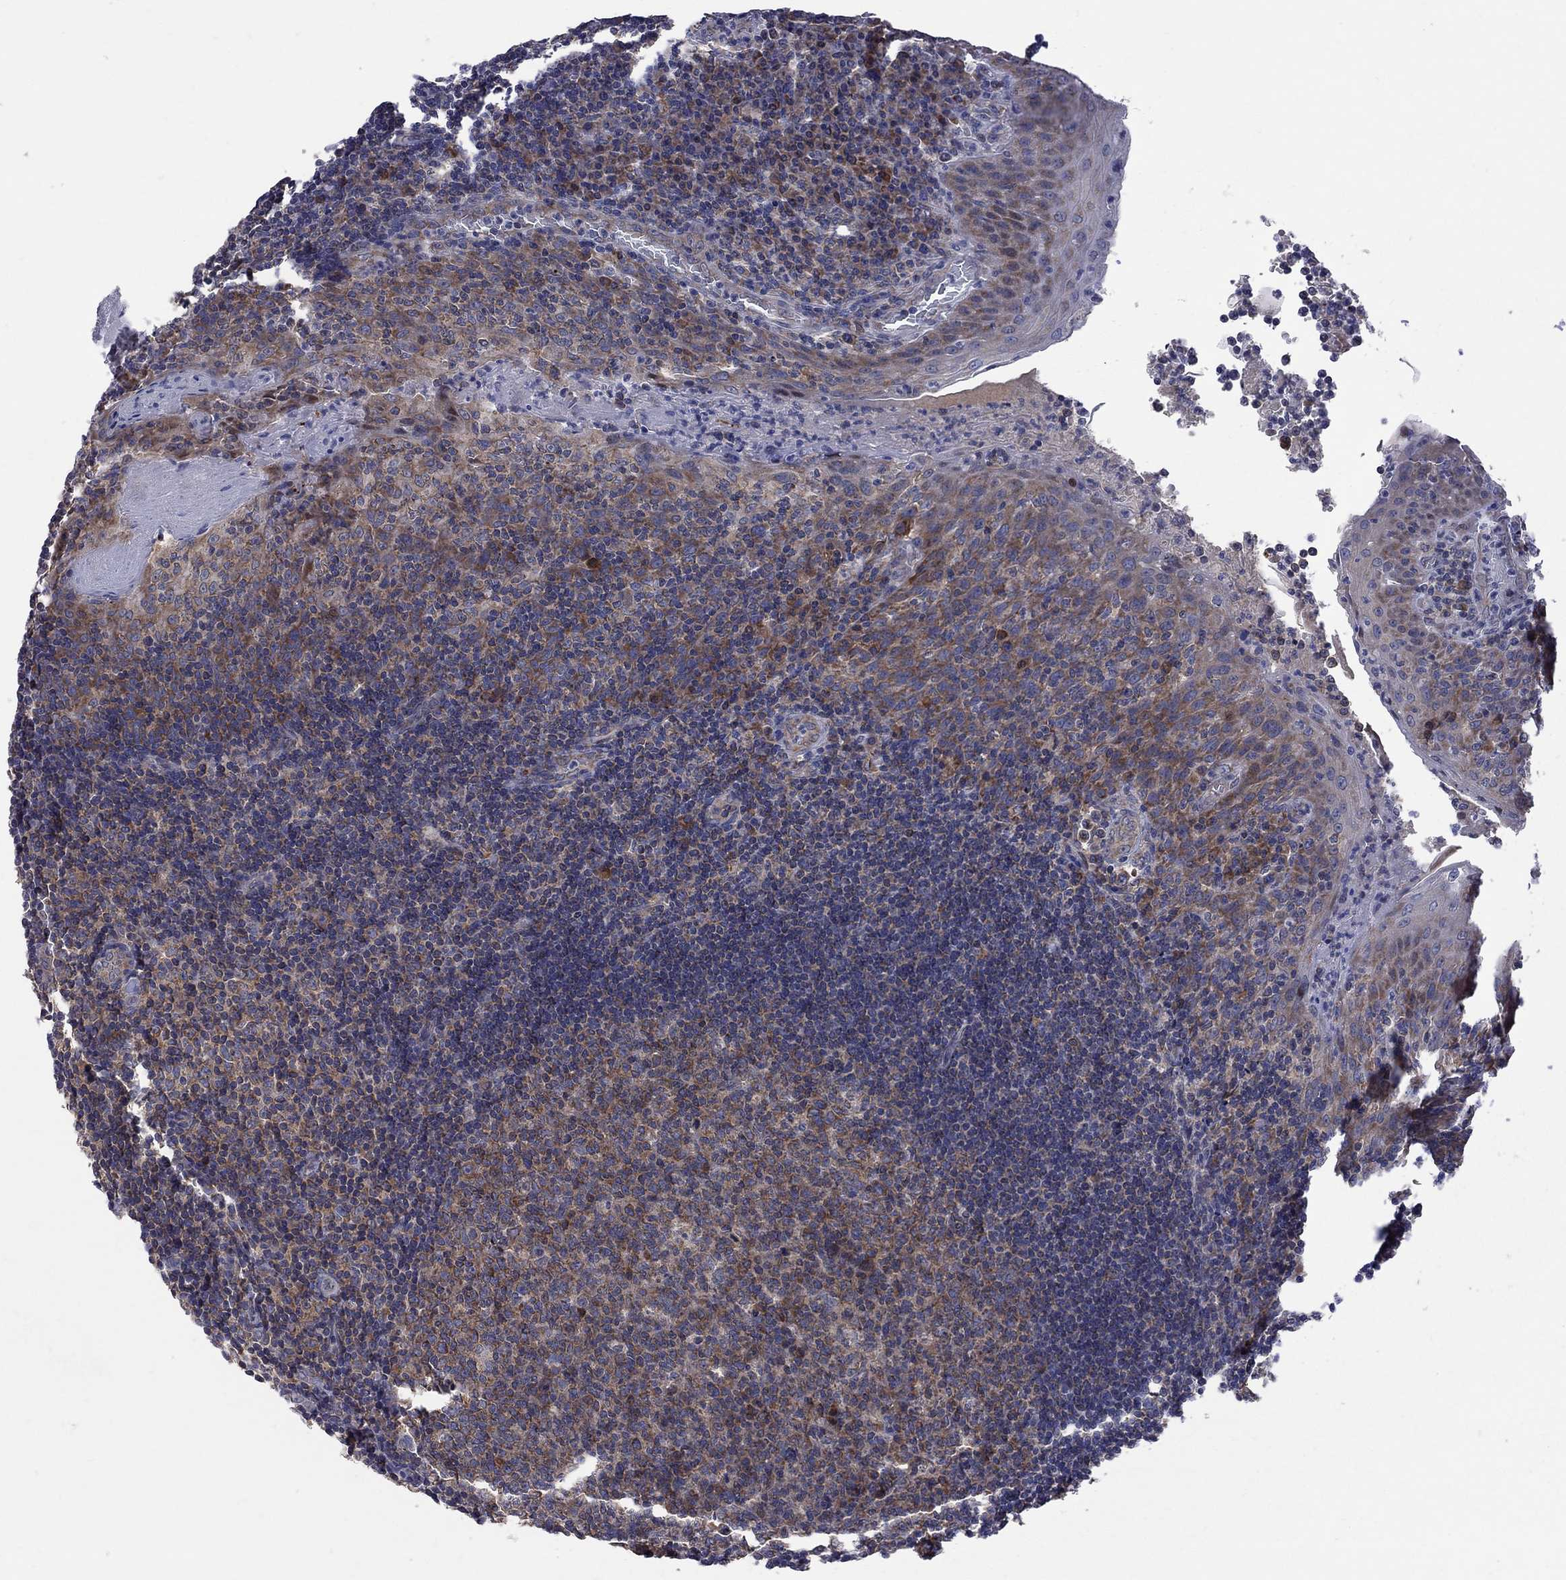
{"staining": {"intensity": "moderate", "quantity": "25%-75%", "location": "cytoplasmic/membranous"}, "tissue": "tonsil", "cell_type": "Germinal center cells", "image_type": "normal", "snomed": [{"axis": "morphology", "description": "Normal tissue, NOS"}, {"axis": "topography", "description": "Tonsil"}], "caption": "IHC micrograph of benign human tonsil stained for a protein (brown), which displays medium levels of moderate cytoplasmic/membranous expression in about 25%-75% of germinal center cells.", "gene": "CNOT11", "patient": {"sex": "male", "age": 17}}